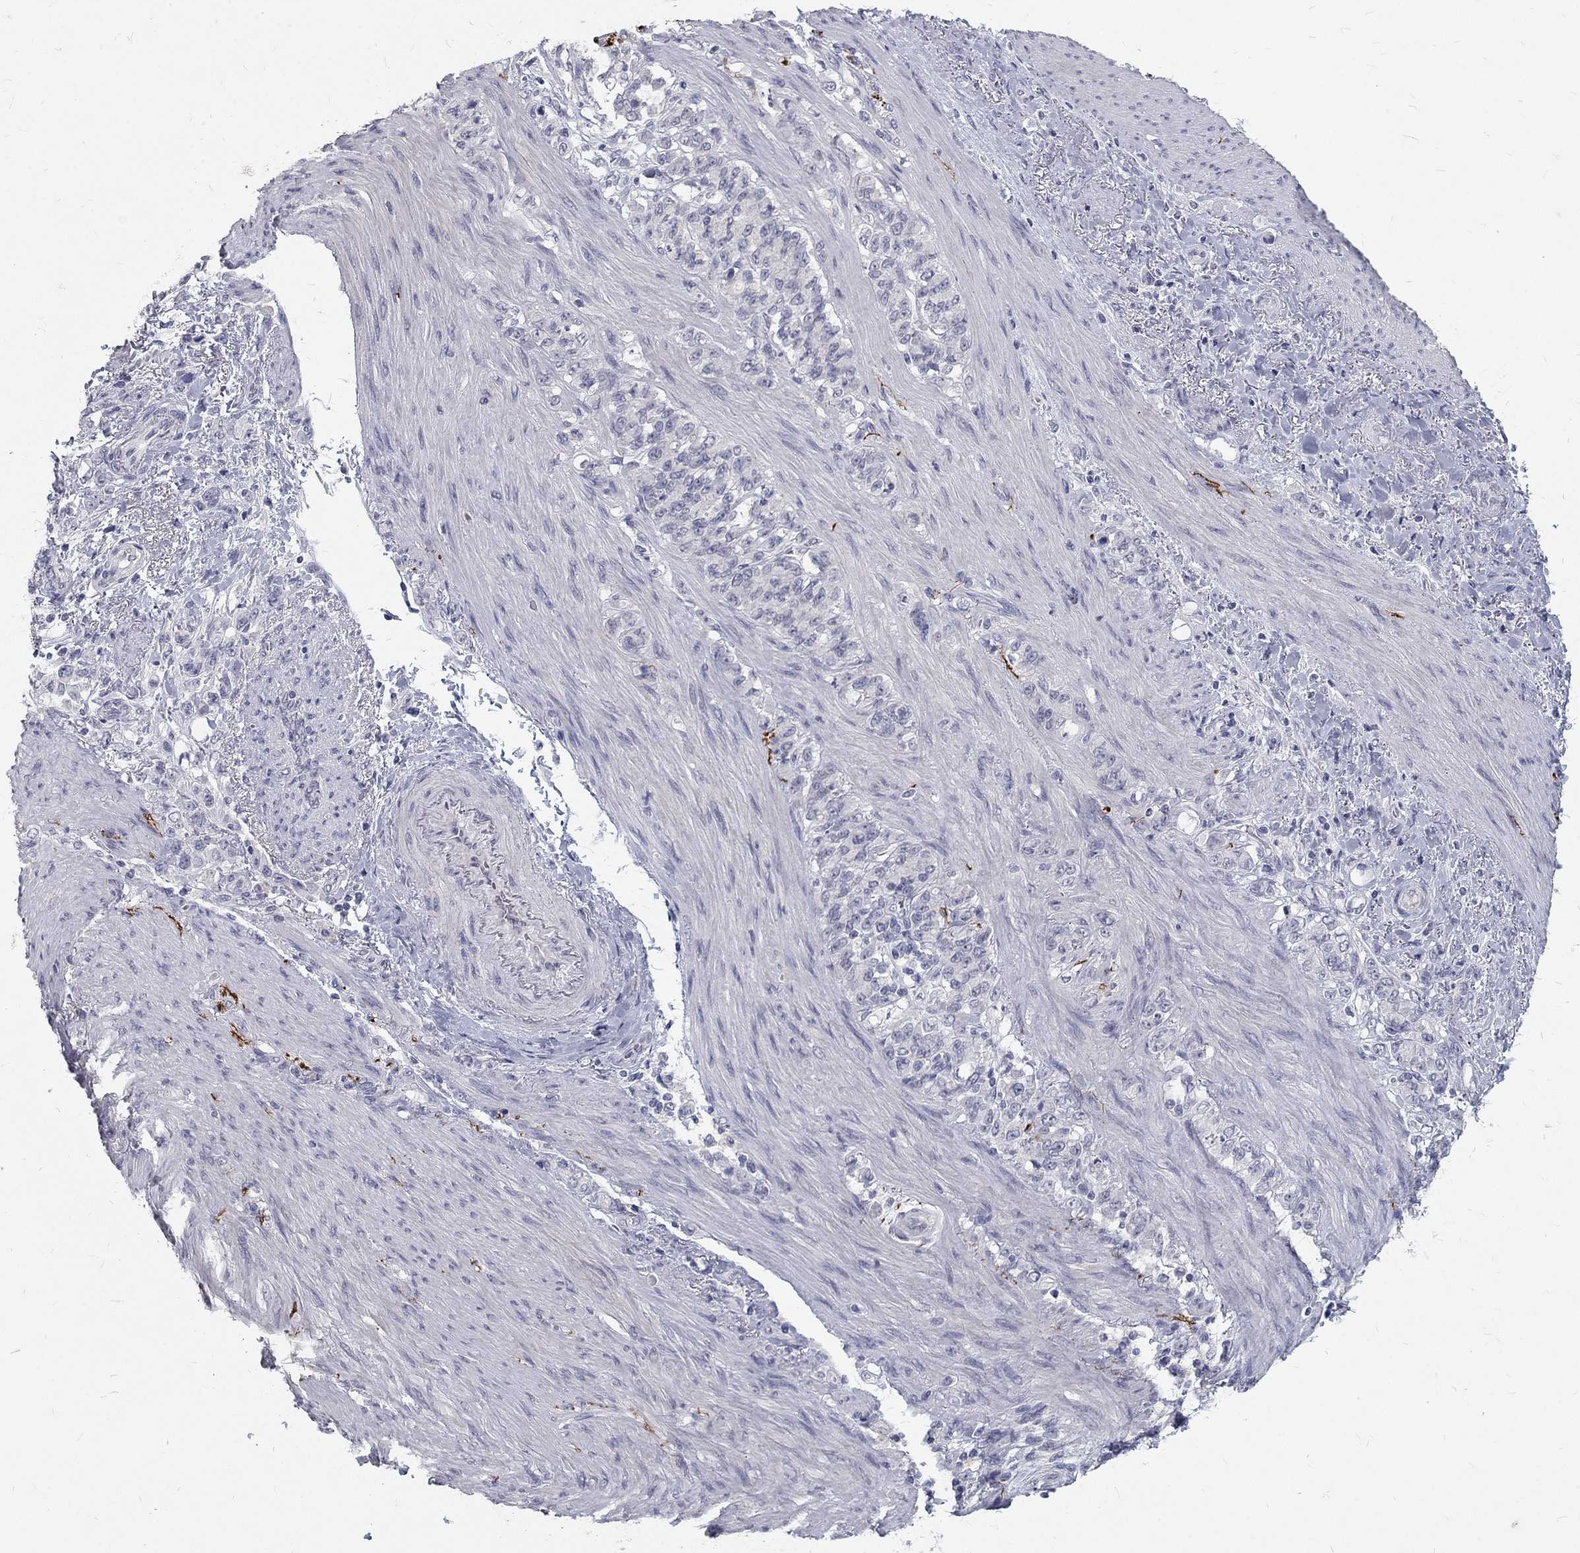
{"staining": {"intensity": "negative", "quantity": "none", "location": "none"}, "tissue": "stomach cancer", "cell_type": "Tumor cells", "image_type": "cancer", "snomed": [{"axis": "morphology", "description": "Normal tissue, NOS"}, {"axis": "morphology", "description": "Adenocarcinoma, NOS"}, {"axis": "topography", "description": "Stomach"}], "caption": "Immunohistochemistry histopathology image of adenocarcinoma (stomach) stained for a protein (brown), which demonstrates no expression in tumor cells.", "gene": "NOS1", "patient": {"sex": "female", "age": 79}}